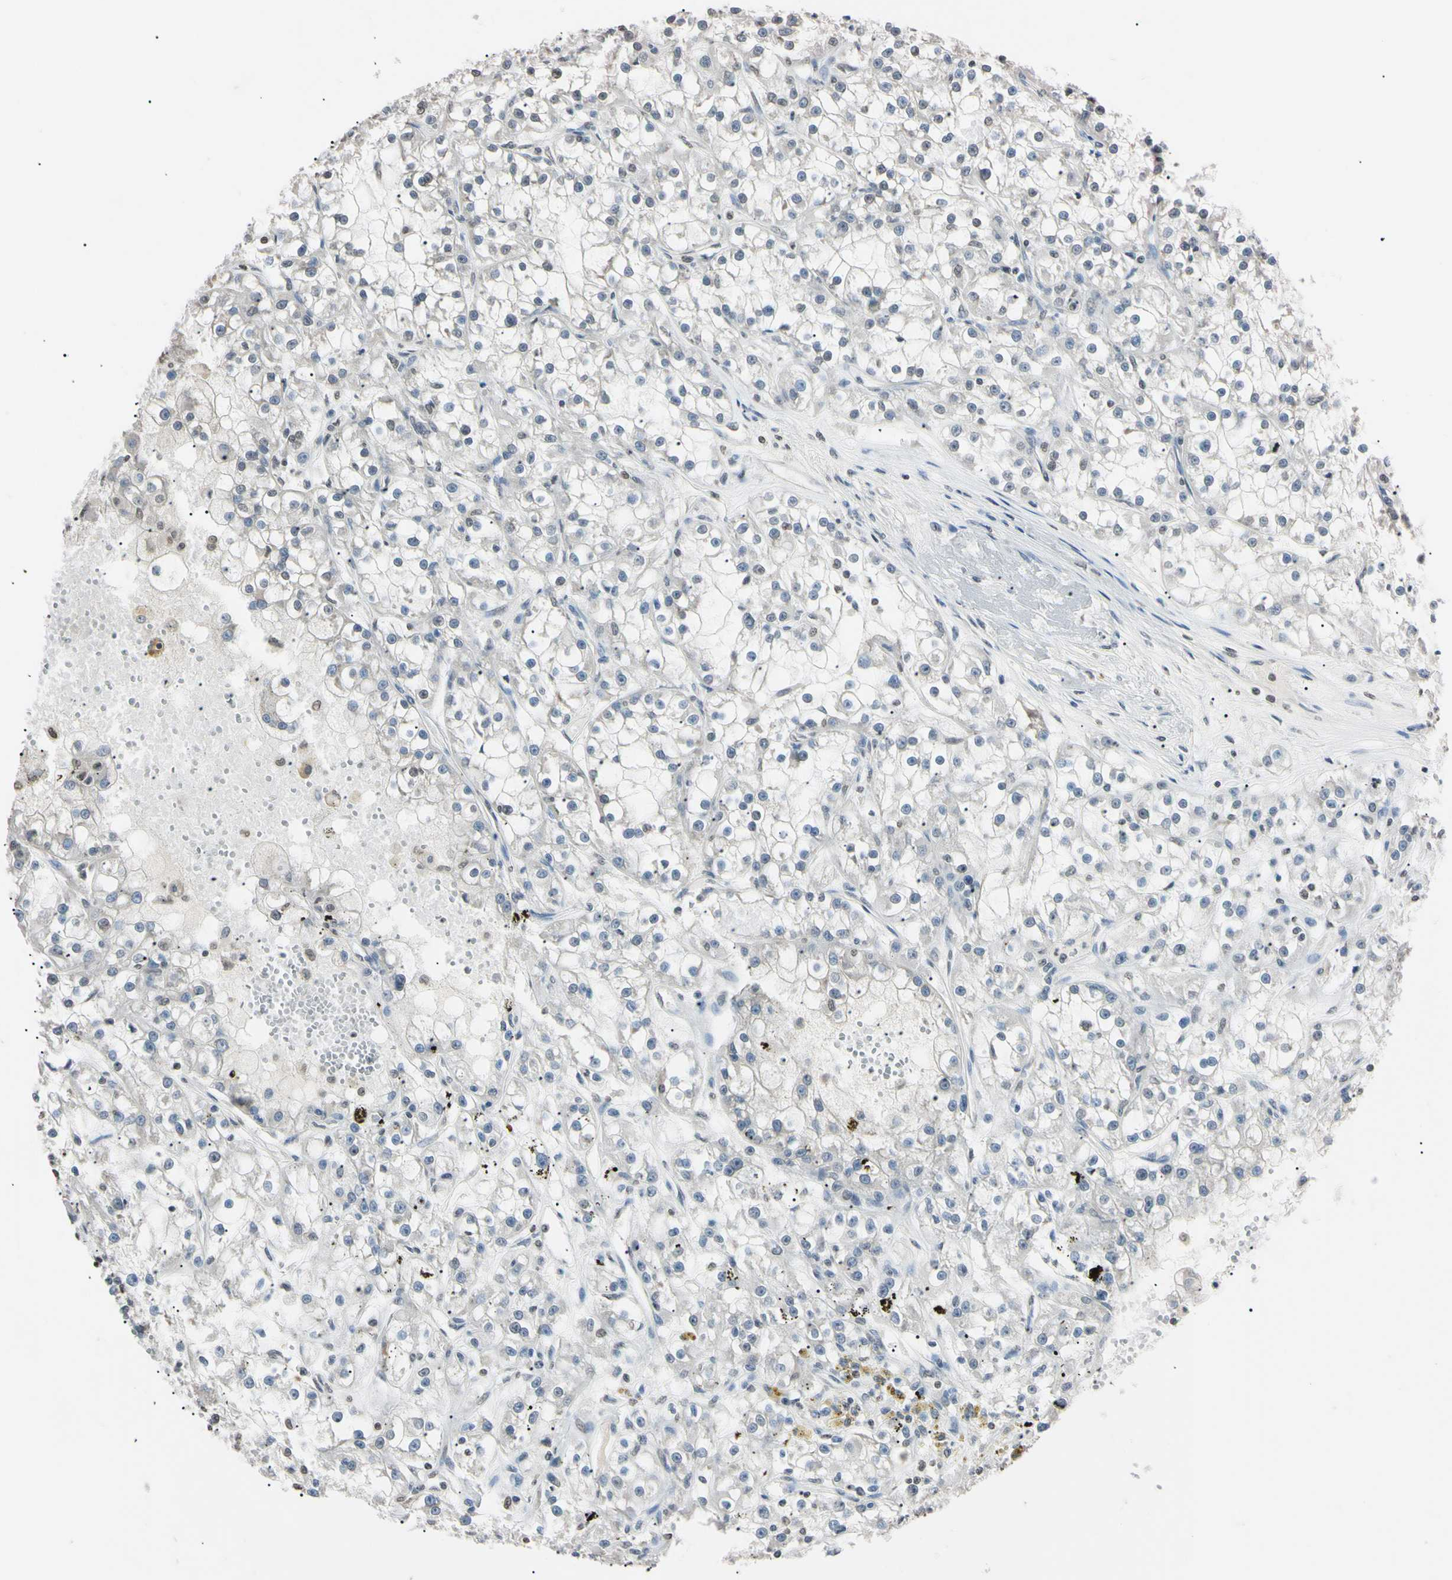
{"staining": {"intensity": "weak", "quantity": "<25%", "location": "nuclear"}, "tissue": "renal cancer", "cell_type": "Tumor cells", "image_type": "cancer", "snomed": [{"axis": "morphology", "description": "Adenocarcinoma, NOS"}, {"axis": "topography", "description": "Kidney"}], "caption": "A histopathology image of human renal cancer is negative for staining in tumor cells.", "gene": "CDC45", "patient": {"sex": "female", "age": 52}}